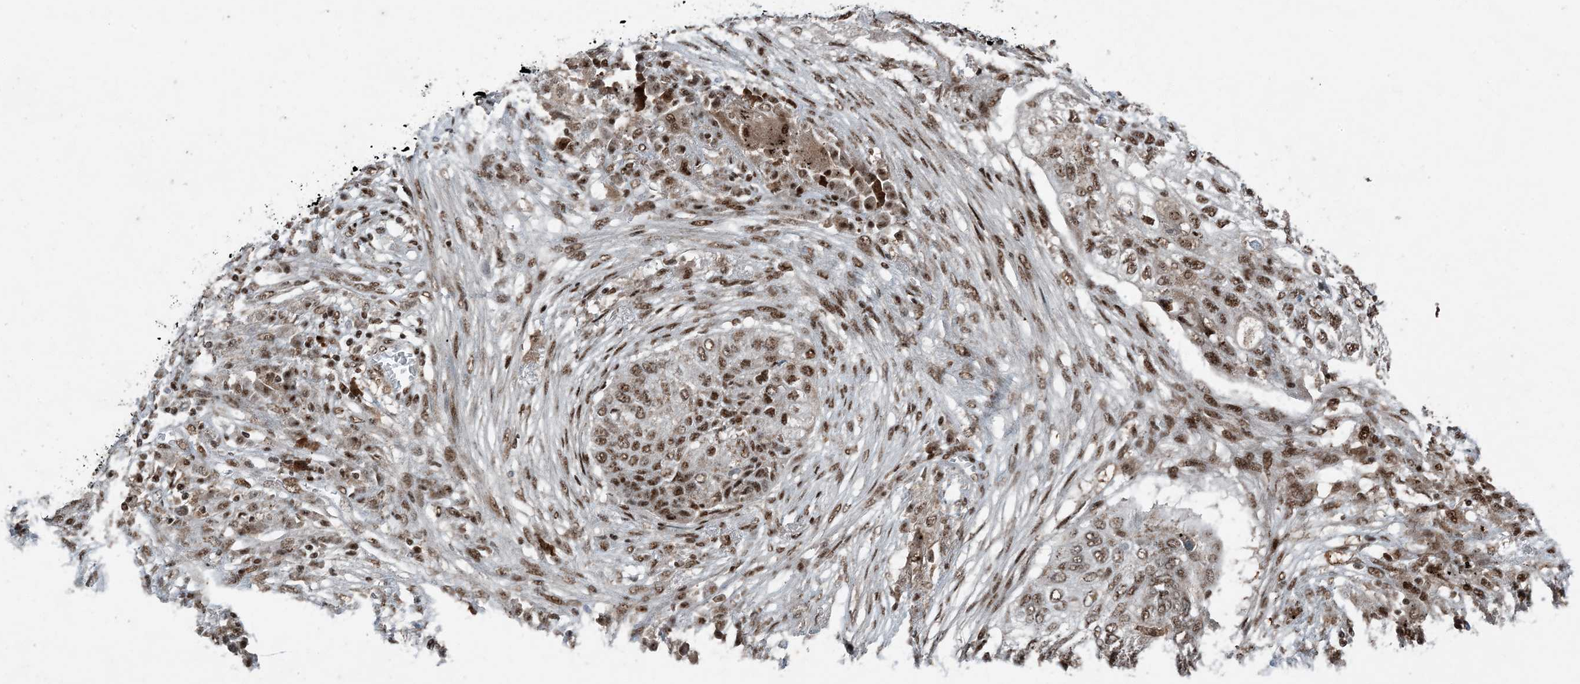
{"staining": {"intensity": "moderate", "quantity": ">75%", "location": "nuclear"}, "tissue": "lung cancer", "cell_type": "Tumor cells", "image_type": "cancer", "snomed": [{"axis": "morphology", "description": "Squamous cell carcinoma, NOS"}, {"axis": "topography", "description": "Lung"}], "caption": "Moderate nuclear staining for a protein is identified in approximately >75% of tumor cells of squamous cell carcinoma (lung) using immunohistochemistry.", "gene": "TADA2B", "patient": {"sex": "female", "age": 63}}